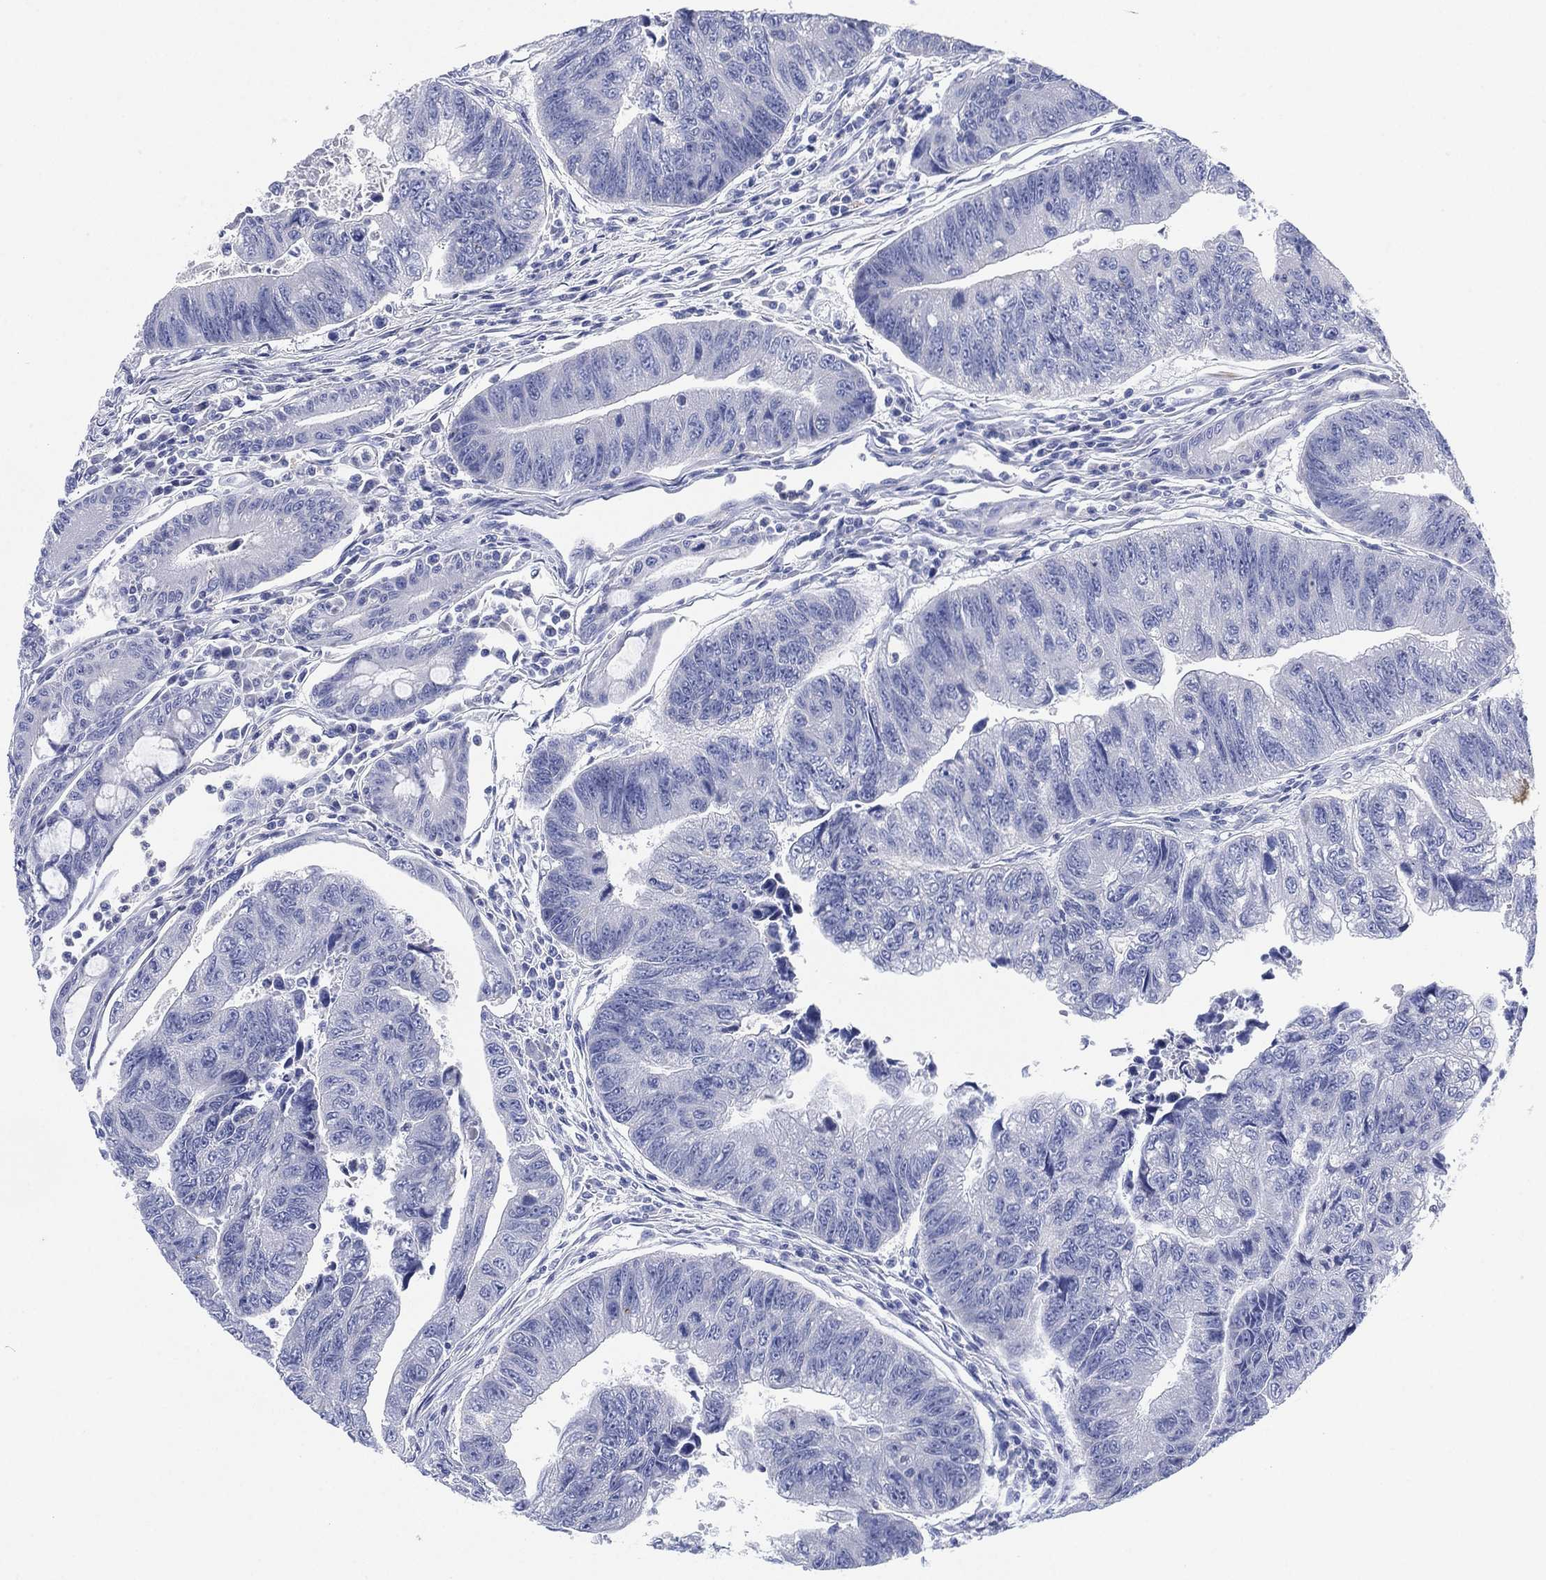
{"staining": {"intensity": "negative", "quantity": "none", "location": "none"}, "tissue": "colorectal cancer", "cell_type": "Tumor cells", "image_type": "cancer", "snomed": [{"axis": "morphology", "description": "Adenocarcinoma, NOS"}, {"axis": "topography", "description": "Colon"}], "caption": "Colorectal cancer (adenocarcinoma) was stained to show a protein in brown. There is no significant expression in tumor cells.", "gene": "SLC9C2", "patient": {"sex": "female", "age": 65}}